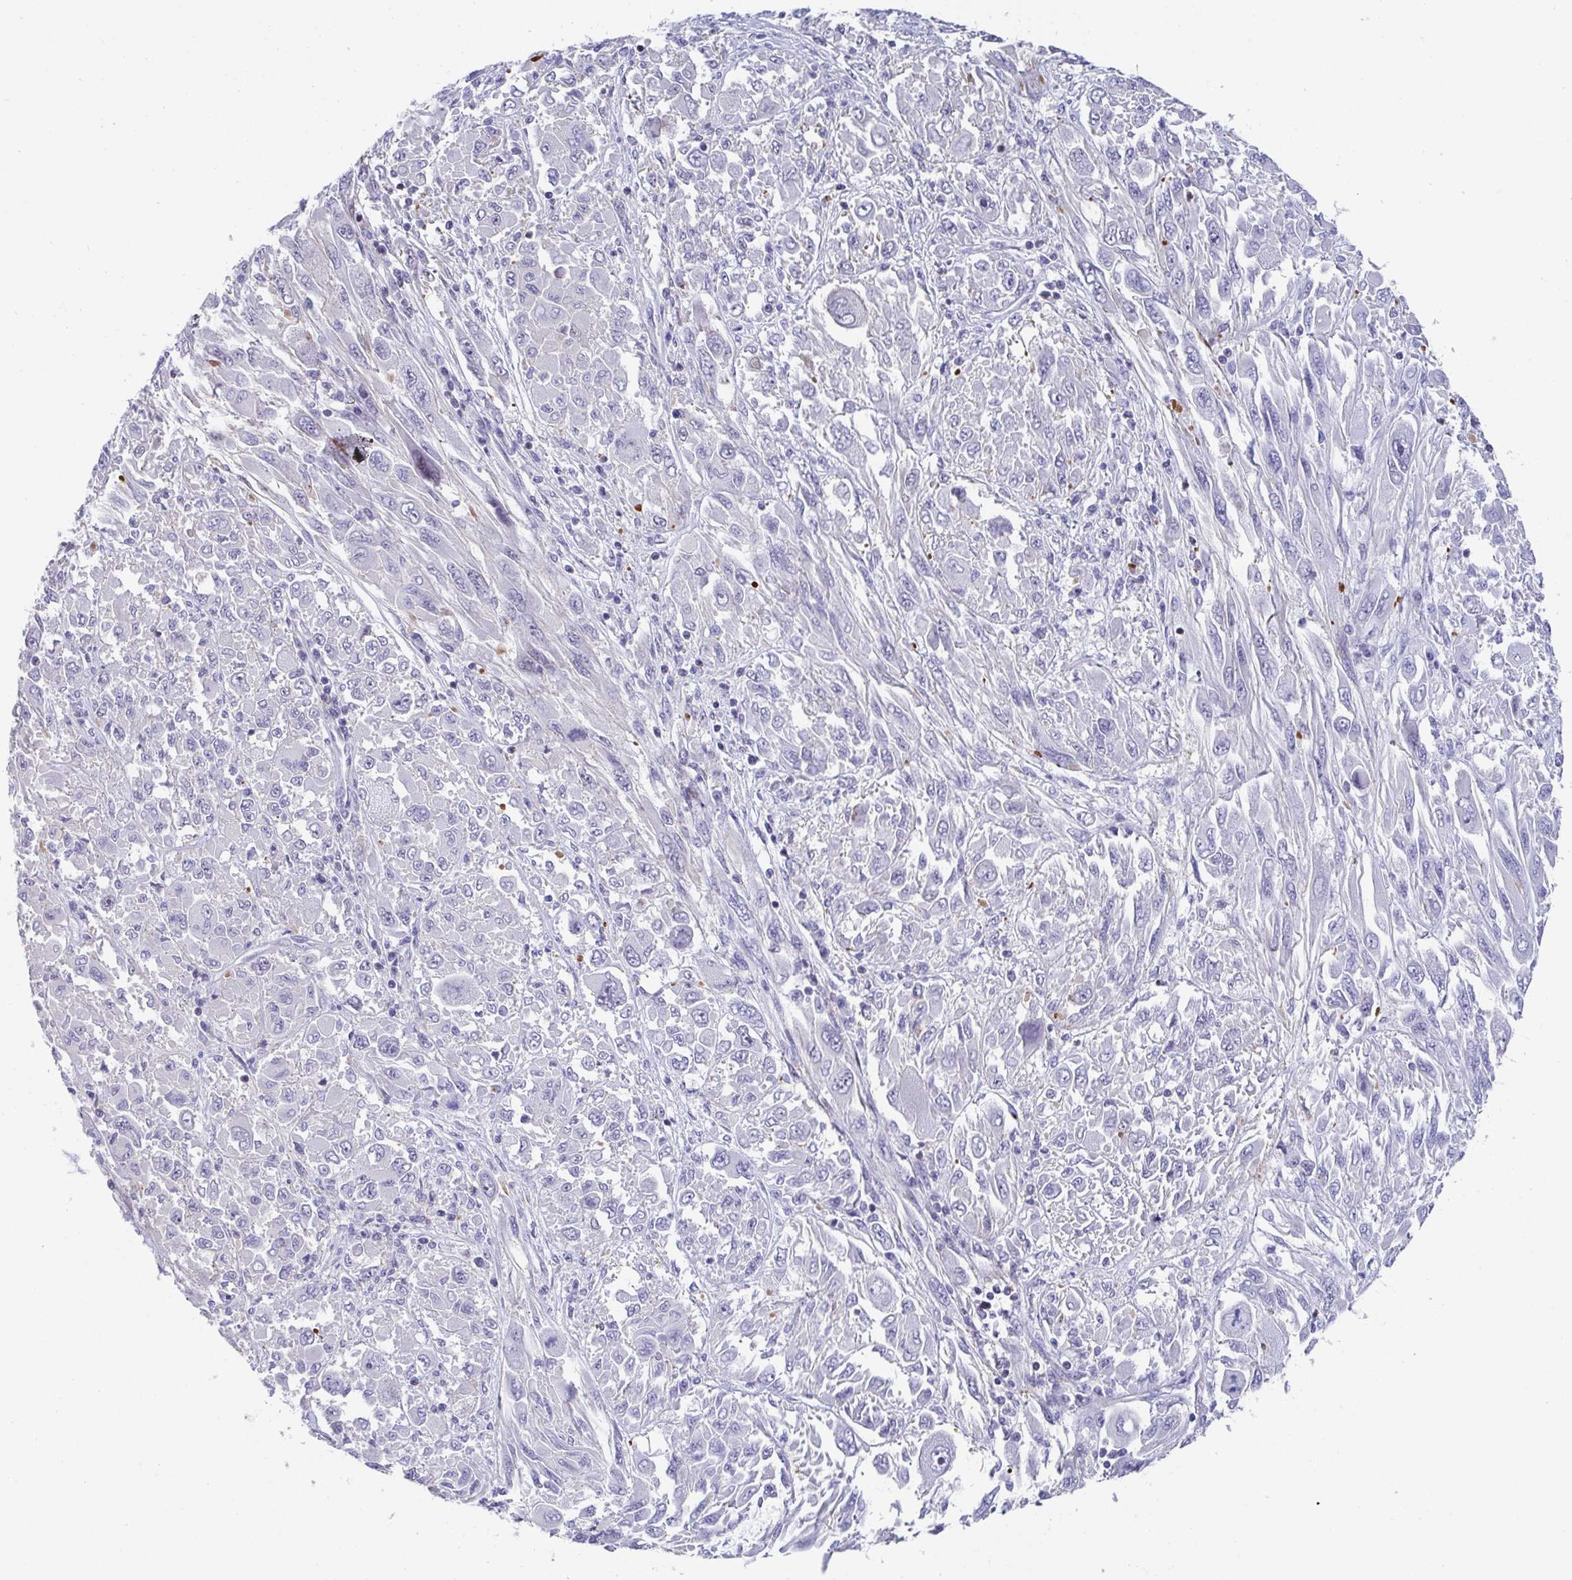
{"staining": {"intensity": "negative", "quantity": "none", "location": "none"}, "tissue": "melanoma", "cell_type": "Tumor cells", "image_type": "cancer", "snomed": [{"axis": "morphology", "description": "Malignant melanoma, NOS"}, {"axis": "topography", "description": "Skin"}], "caption": "High power microscopy micrograph of an IHC micrograph of malignant melanoma, revealing no significant positivity in tumor cells. (Brightfield microscopy of DAB (3,3'-diaminobenzidine) immunohistochemistry (IHC) at high magnification).", "gene": "WDR72", "patient": {"sex": "female", "age": 91}}